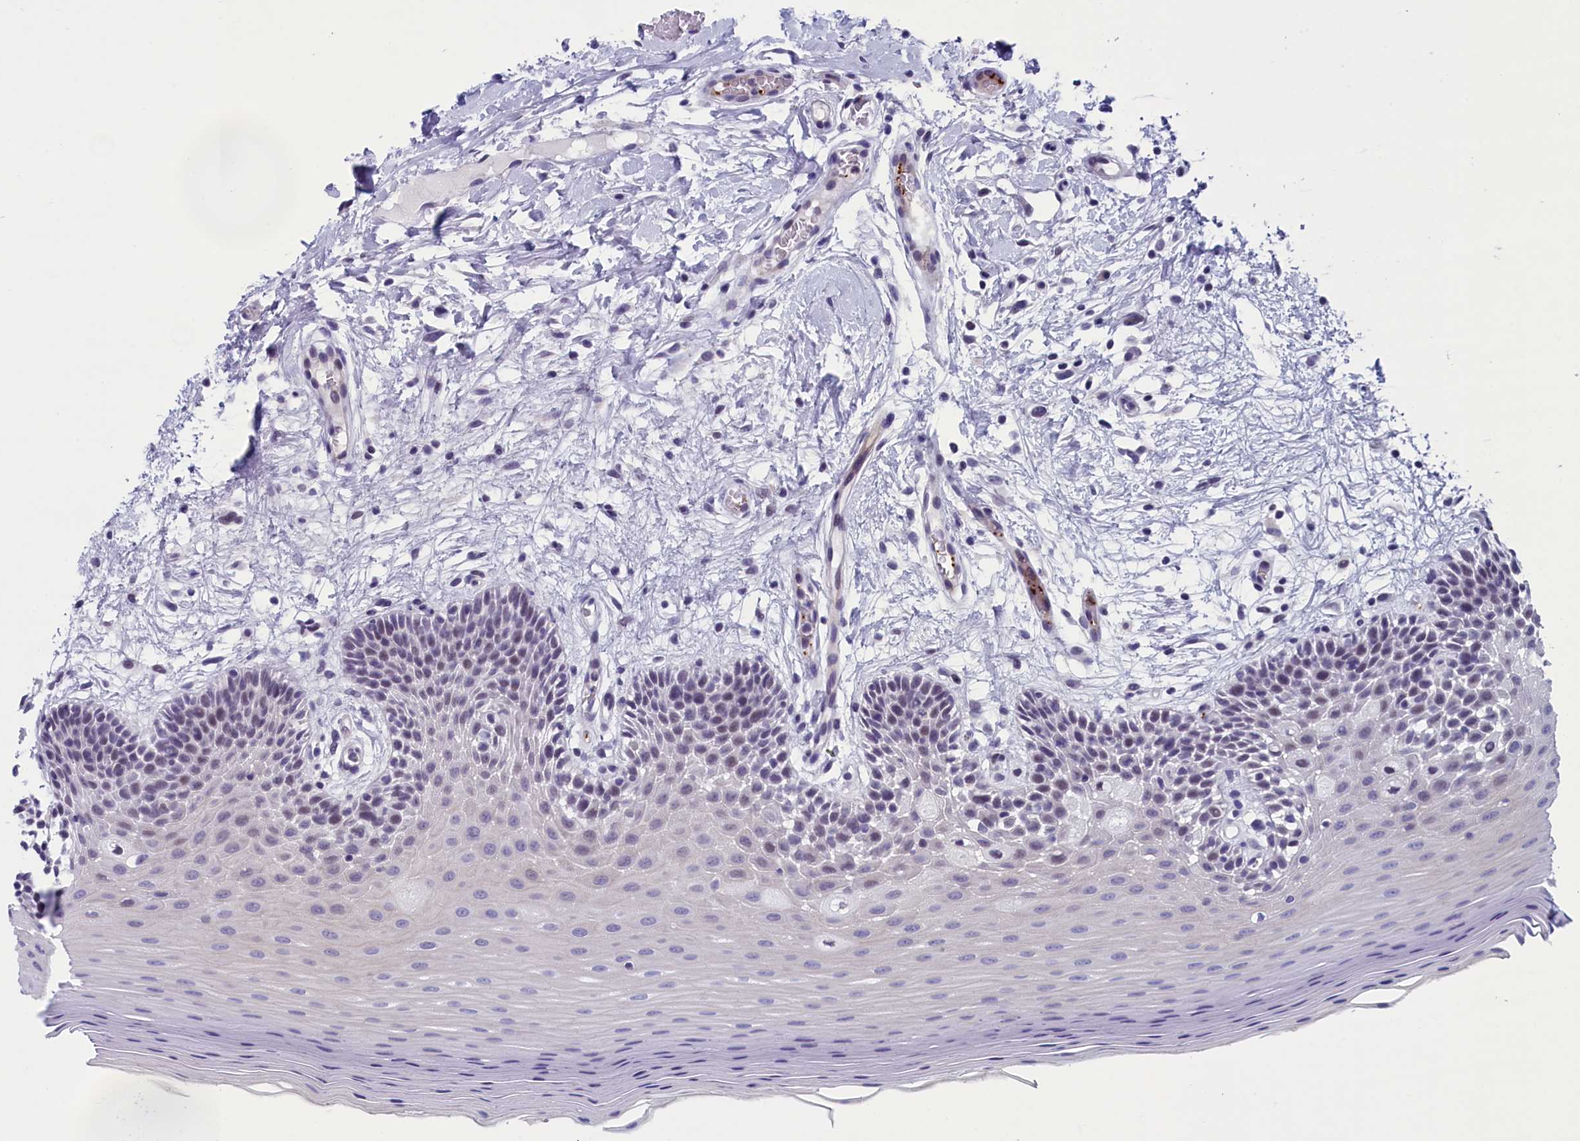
{"staining": {"intensity": "weak", "quantity": "<25%", "location": "nuclear"}, "tissue": "oral mucosa", "cell_type": "Squamous epithelial cells", "image_type": "normal", "snomed": [{"axis": "morphology", "description": "Normal tissue, NOS"}, {"axis": "topography", "description": "Oral tissue"}, {"axis": "topography", "description": "Tounge, NOS"}], "caption": "This is a micrograph of immunohistochemistry staining of normal oral mucosa, which shows no expression in squamous epithelial cells.", "gene": "AIFM2", "patient": {"sex": "male", "age": 47}}